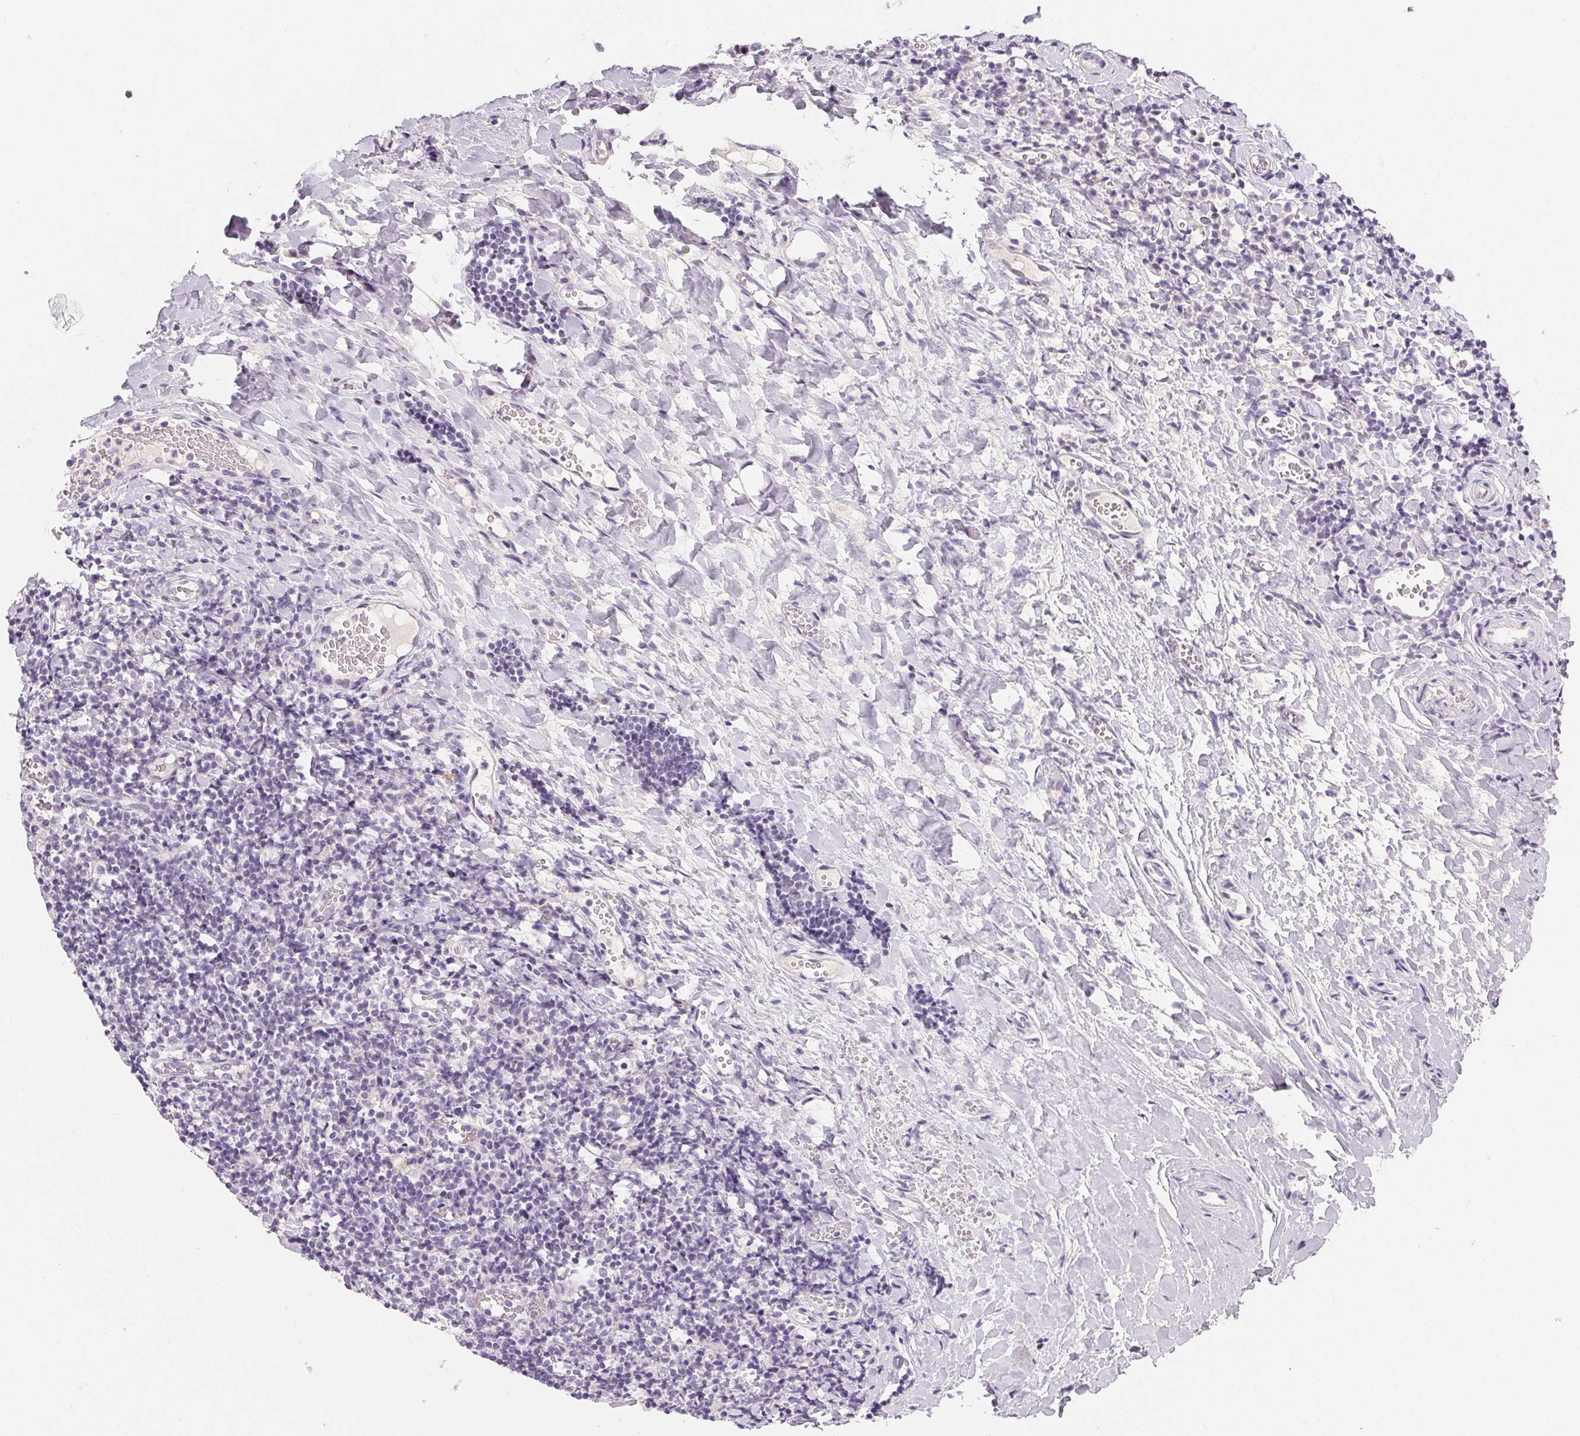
{"staining": {"intensity": "negative", "quantity": "none", "location": "none"}, "tissue": "tonsil", "cell_type": "Germinal center cells", "image_type": "normal", "snomed": [{"axis": "morphology", "description": "Normal tissue, NOS"}, {"axis": "topography", "description": "Tonsil"}], "caption": "Immunohistochemical staining of normal human tonsil demonstrates no significant expression in germinal center cells.", "gene": "MIOX", "patient": {"sex": "female", "age": 10}}